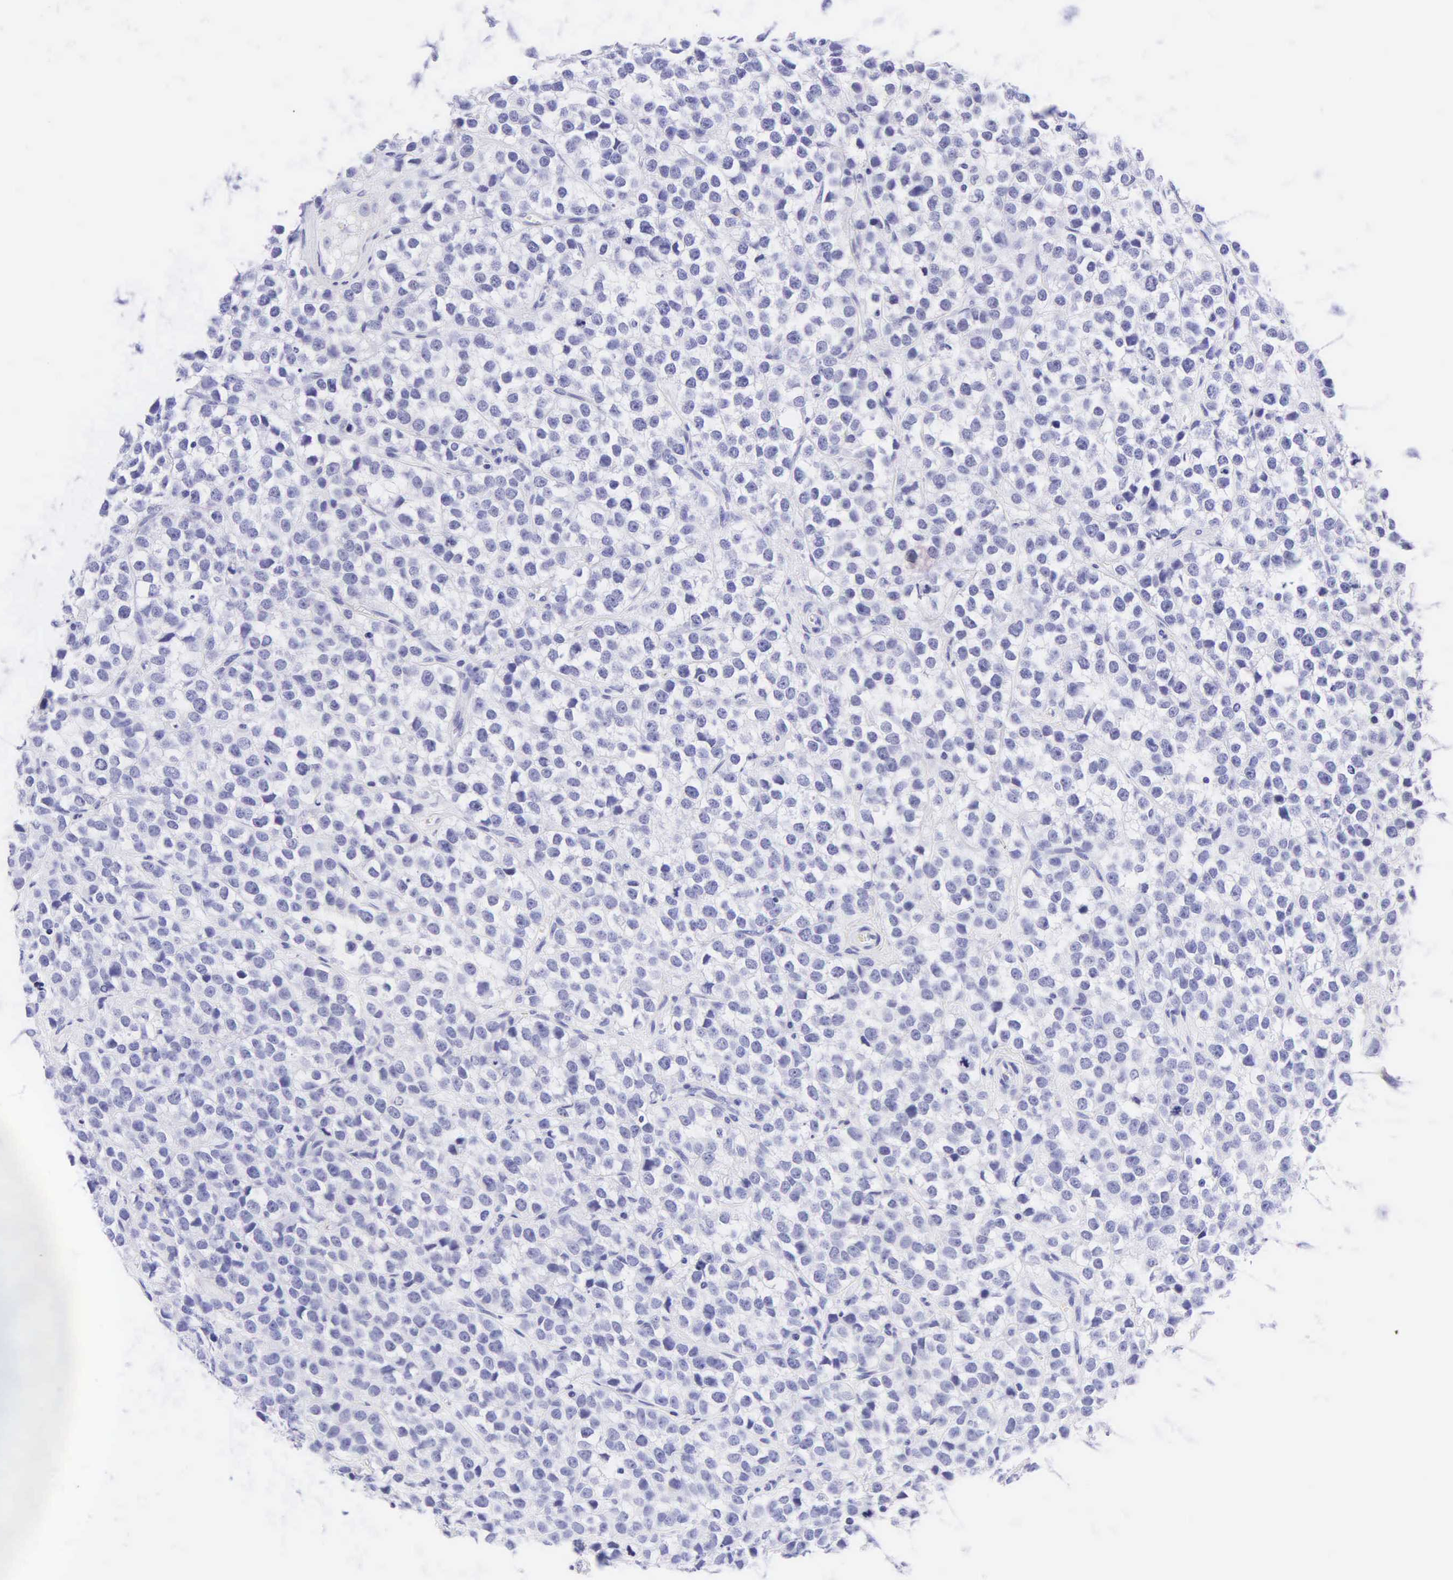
{"staining": {"intensity": "negative", "quantity": "none", "location": "none"}, "tissue": "testis cancer", "cell_type": "Tumor cells", "image_type": "cancer", "snomed": [{"axis": "morphology", "description": "Seminoma, NOS"}, {"axis": "topography", "description": "Testis"}], "caption": "Immunohistochemistry micrograph of seminoma (testis) stained for a protein (brown), which shows no expression in tumor cells.", "gene": "KRT20", "patient": {"sex": "male", "age": 25}}